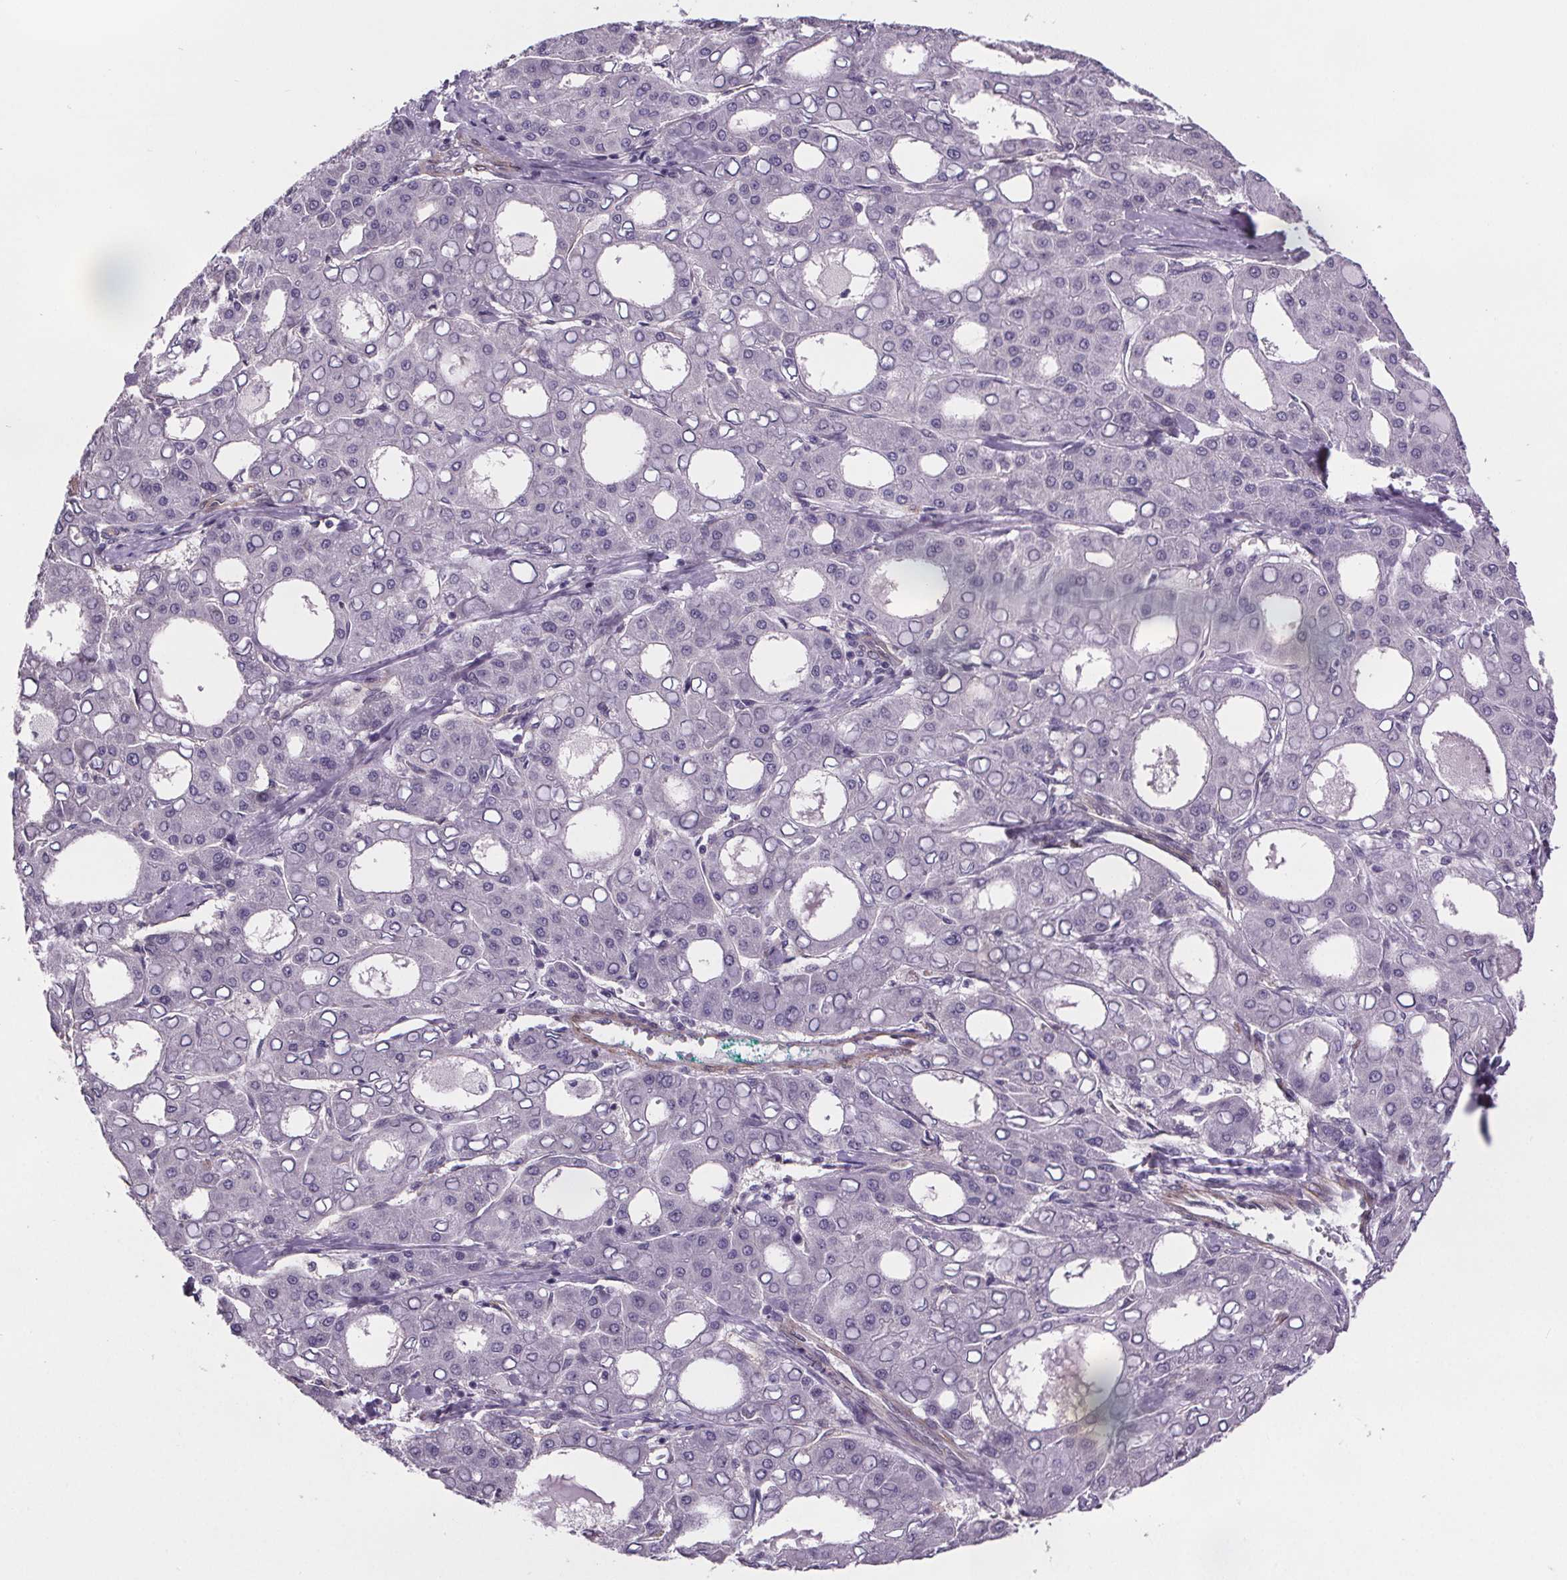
{"staining": {"intensity": "negative", "quantity": "none", "location": "none"}, "tissue": "liver cancer", "cell_type": "Tumor cells", "image_type": "cancer", "snomed": [{"axis": "morphology", "description": "Carcinoma, Hepatocellular, NOS"}, {"axis": "topography", "description": "Liver"}], "caption": "An image of human liver cancer is negative for staining in tumor cells. Brightfield microscopy of immunohistochemistry stained with DAB (brown) and hematoxylin (blue), captured at high magnification.", "gene": "TTC12", "patient": {"sex": "male", "age": 65}}